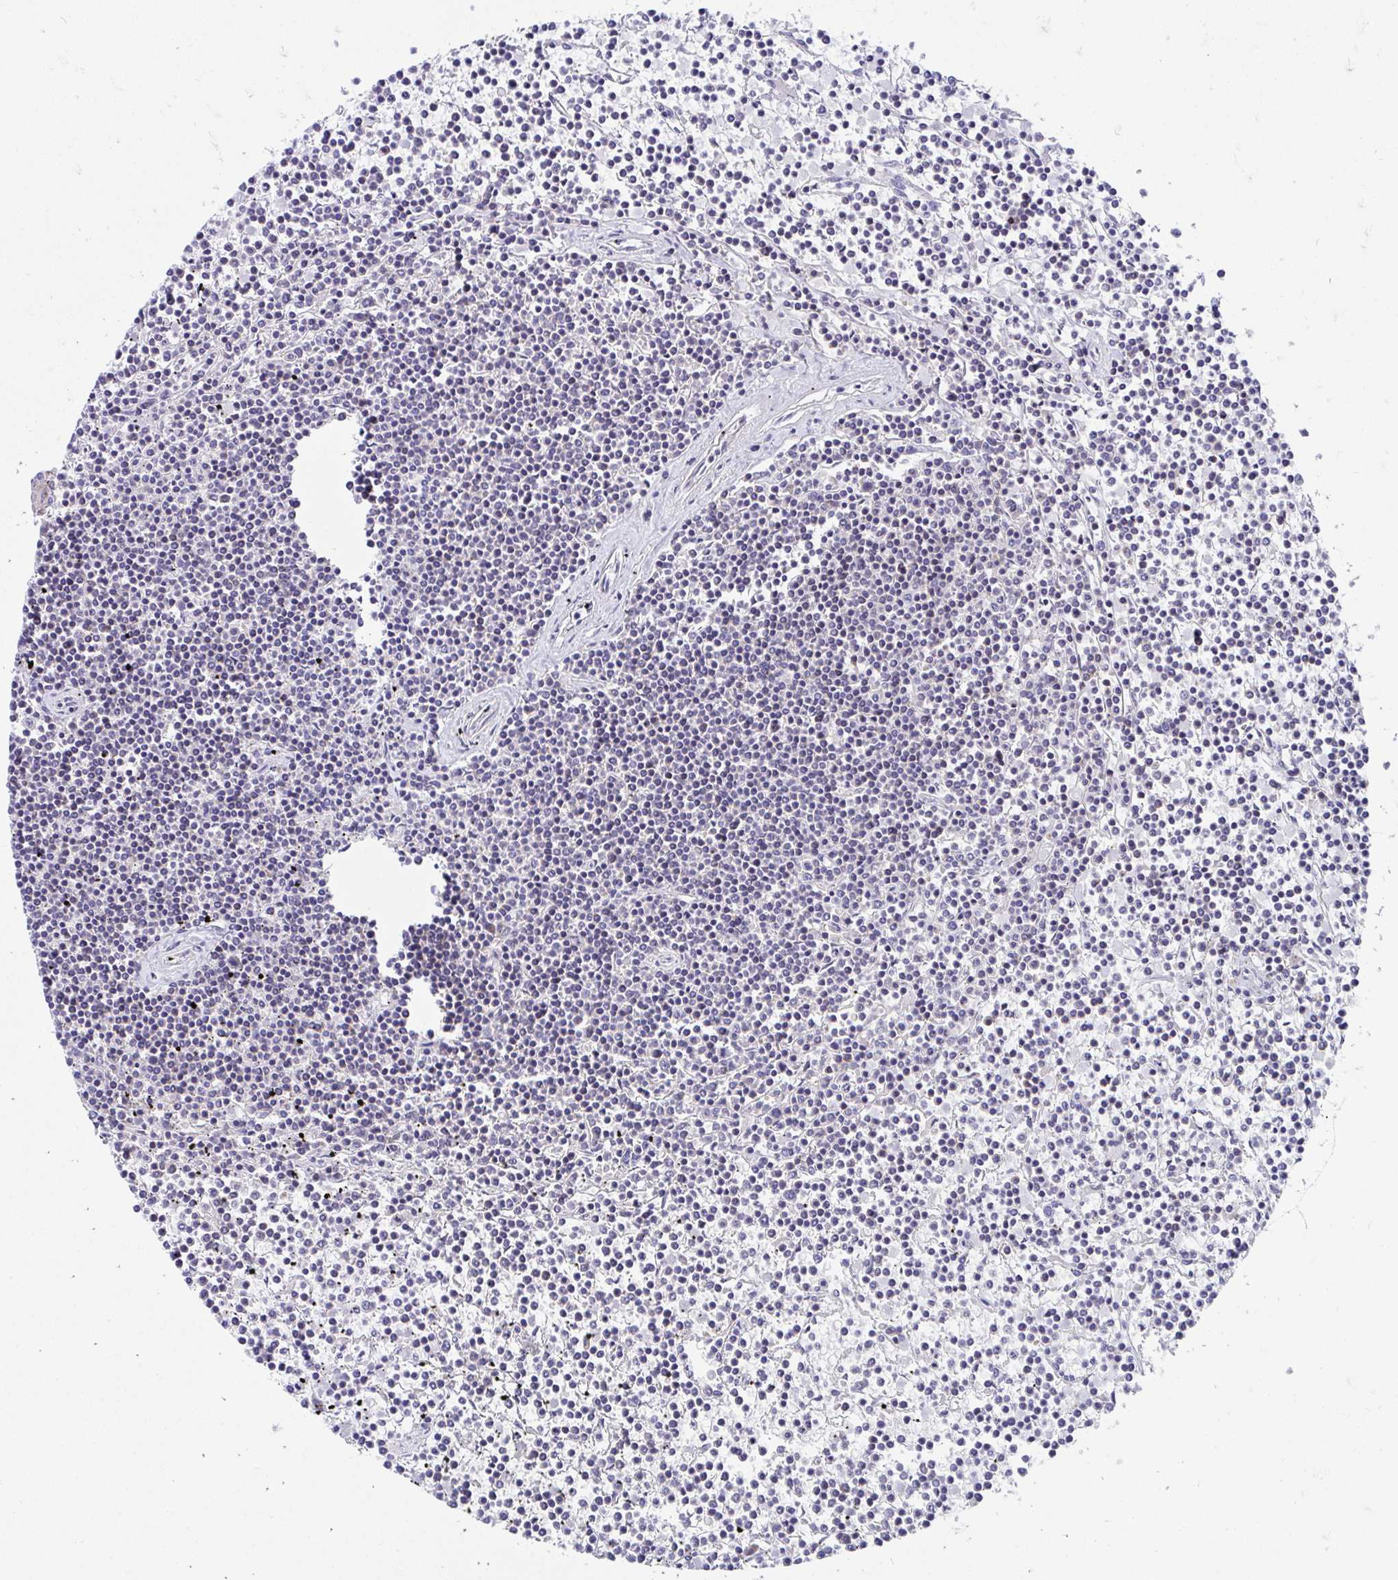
{"staining": {"intensity": "negative", "quantity": "none", "location": "none"}, "tissue": "lymphoma", "cell_type": "Tumor cells", "image_type": "cancer", "snomed": [{"axis": "morphology", "description": "Malignant lymphoma, non-Hodgkin's type, Low grade"}, {"axis": "topography", "description": "Spleen"}], "caption": "Immunohistochemistry (IHC) photomicrograph of human malignant lymphoma, non-Hodgkin's type (low-grade) stained for a protein (brown), which displays no positivity in tumor cells.", "gene": "FHIP1B", "patient": {"sex": "female", "age": 19}}